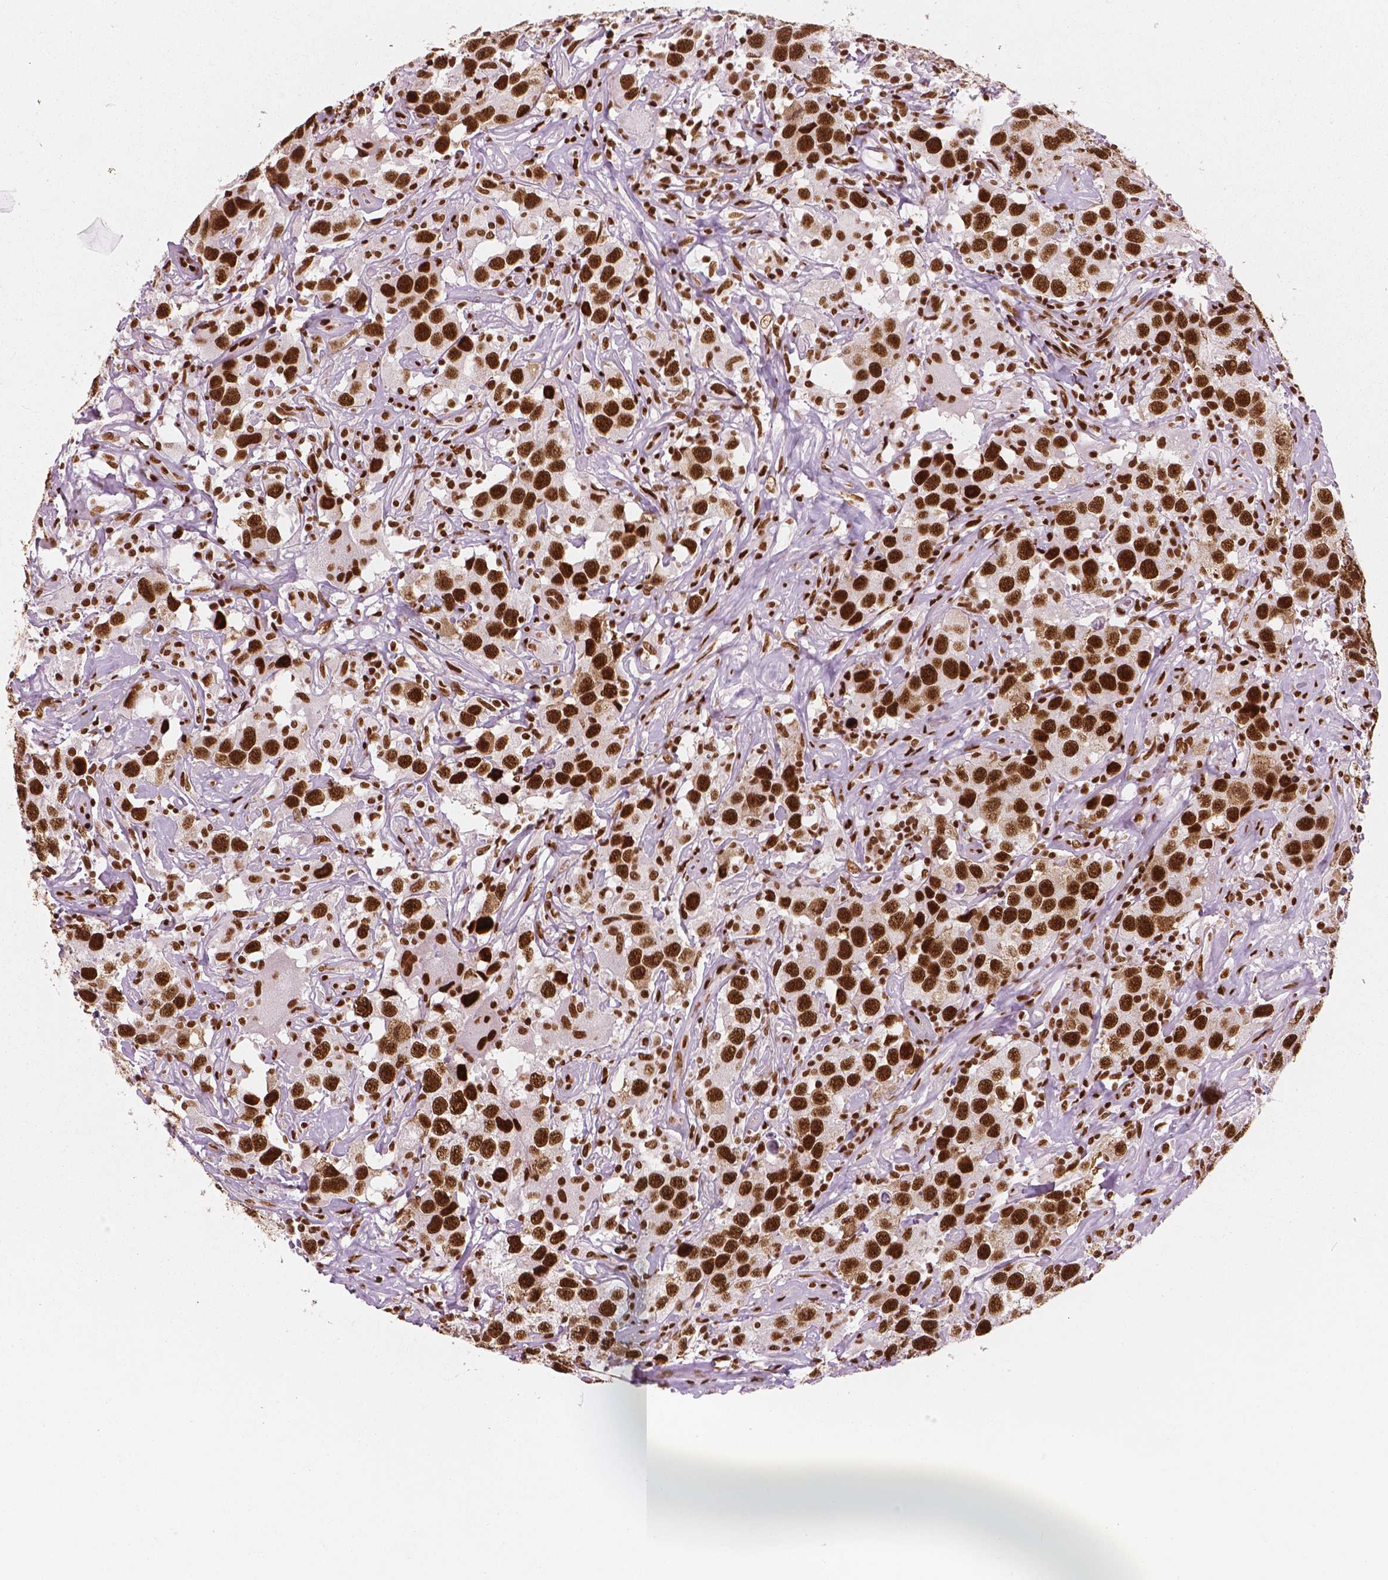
{"staining": {"intensity": "strong", "quantity": ">75%", "location": "nuclear"}, "tissue": "testis cancer", "cell_type": "Tumor cells", "image_type": "cancer", "snomed": [{"axis": "morphology", "description": "Seminoma, NOS"}, {"axis": "topography", "description": "Testis"}], "caption": "This is an image of immunohistochemistry staining of seminoma (testis), which shows strong positivity in the nuclear of tumor cells.", "gene": "BRD4", "patient": {"sex": "male", "age": 49}}